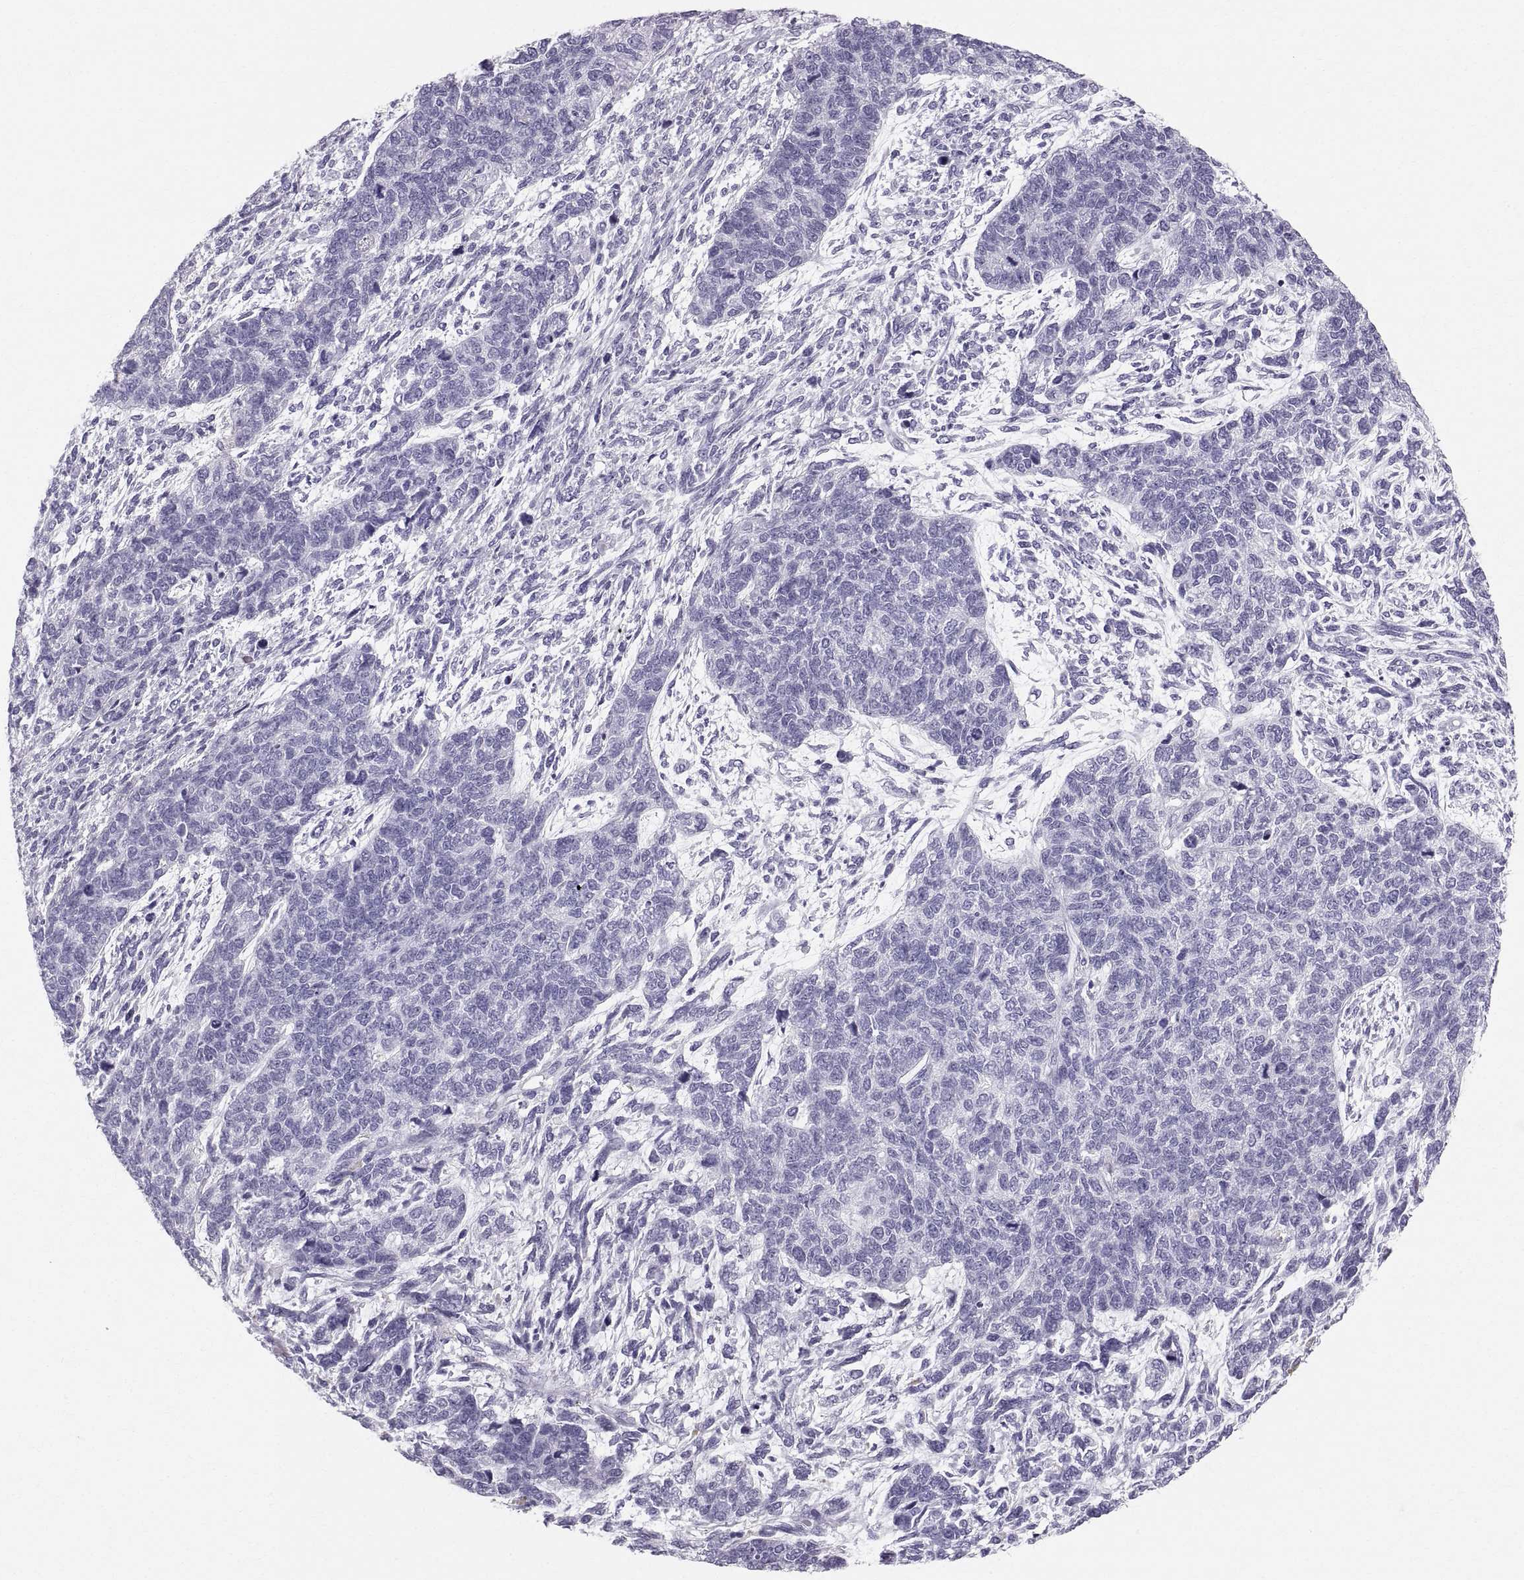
{"staining": {"intensity": "negative", "quantity": "none", "location": "none"}, "tissue": "cervical cancer", "cell_type": "Tumor cells", "image_type": "cancer", "snomed": [{"axis": "morphology", "description": "Squamous cell carcinoma, NOS"}, {"axis": "topography", "description": "Cervix"}], "caption": "The micrograph shows no significant expression in tumor cells of cervical cancer (squamous cell carcinoma).", "gene": "SLC22A6", "patient": {"sex": "female", "age": 63}}